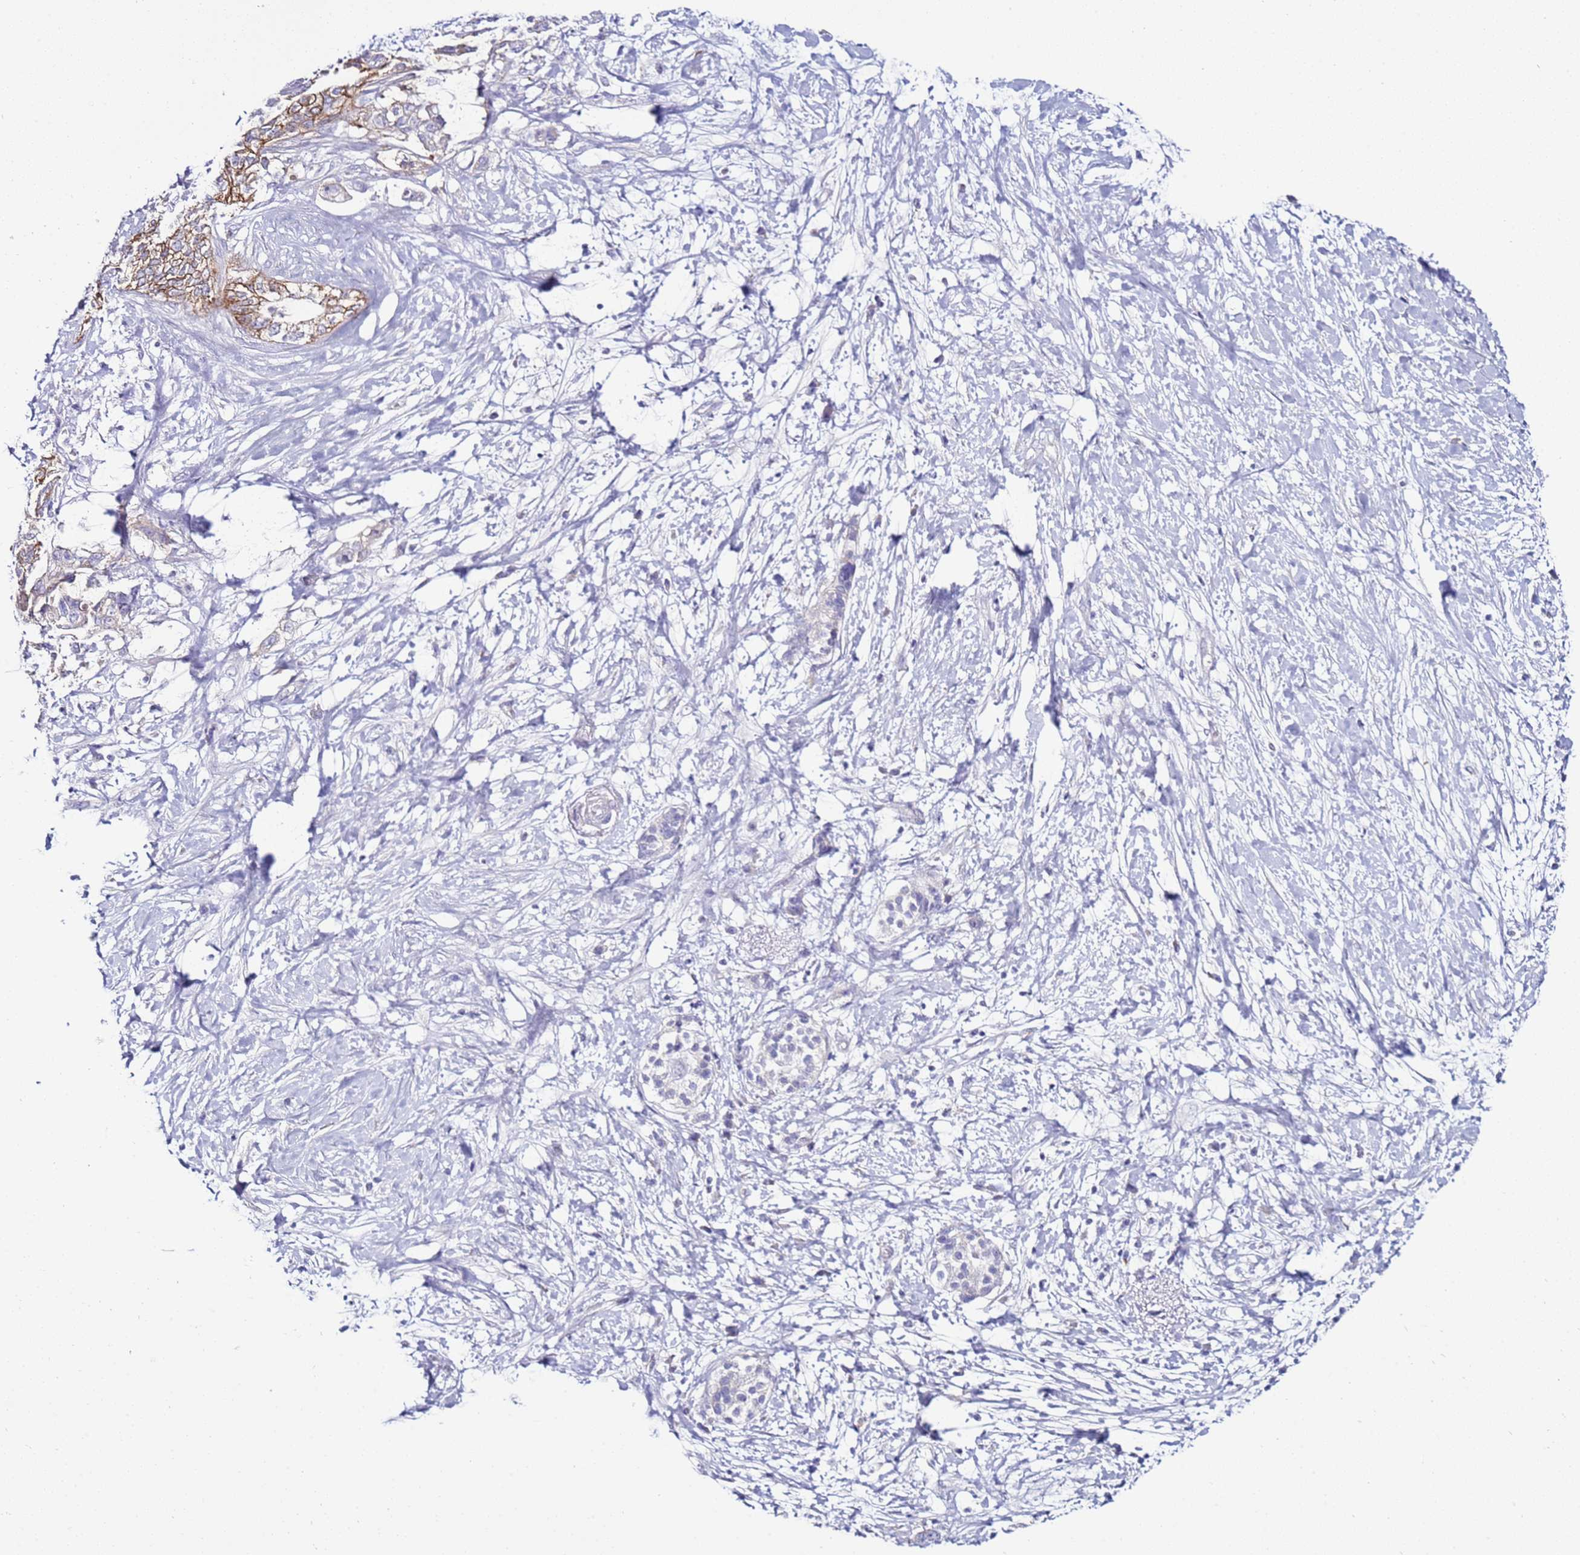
{"staining": {"intensity": "moderate", "quantity": "25%-75%", "location": "cytoplasmic/membranous"}, "tissue": "pancreatic cancer", "cell_type": "Tumor cells", "image_type": "cancer", "snomed": [{"axis": "morphology", "description": "Adenocarcinoma, NOS"}, {"axis": "topography", "description": "Pancreas"}], "caption": "Protein expression analysis of pancreatic cancer (adenocarcinoma) exhibits moderate cytoplasmic/membranous staining in about 25%-75% of tumor cells. (Stains: DAB in brown, nuclei in blue, Microscopy: brightfield microscopy at high magnification).", "gene": "GPN3", "patient": {"sex": "female", "age": 73}}